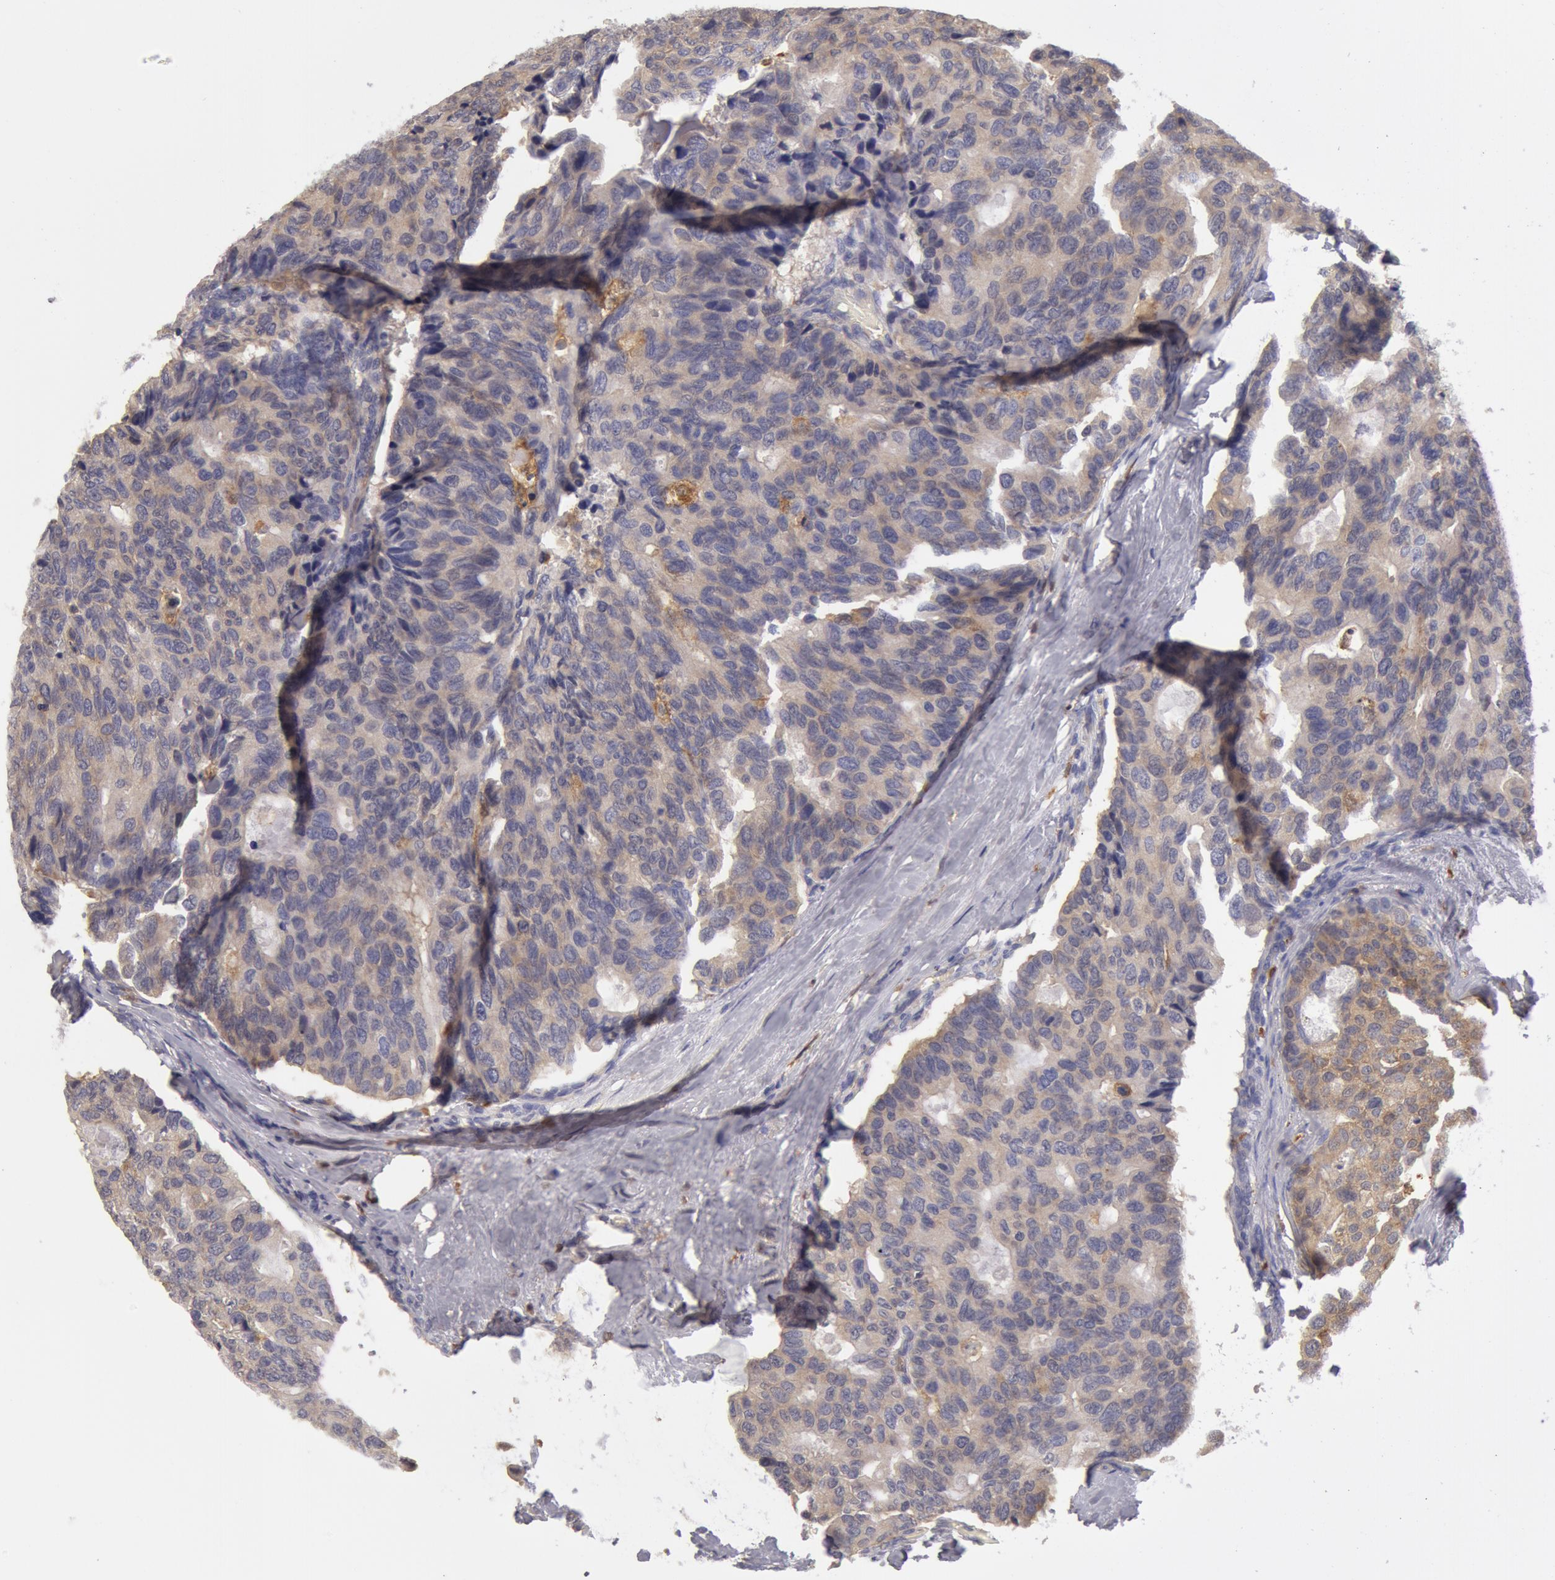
{"staining": {"intensity": "weak", "quantity": ">75%", "location": "cytoplasmic/membranous"}, "tissue": "breast cancer", "cell_type": "Tumor cells", "image_type": "cancer", "snomed": [{"axis": "morphology", "description": "Duct carcinoma"}, {"axis": "topography", "description": "Breast"}], "caption": "Immunohistochemistry histopathology image of neoplastic tissue: human breast cancer stained using IHC demonstrates low levels of weak protein expression localized specifically in the cytoplasmic/membranous of tumor cells, appearing as a cytoplasmic/membranous brown color.", "gene": "SYK", "patient": {"sex": "female", "age": 69}}